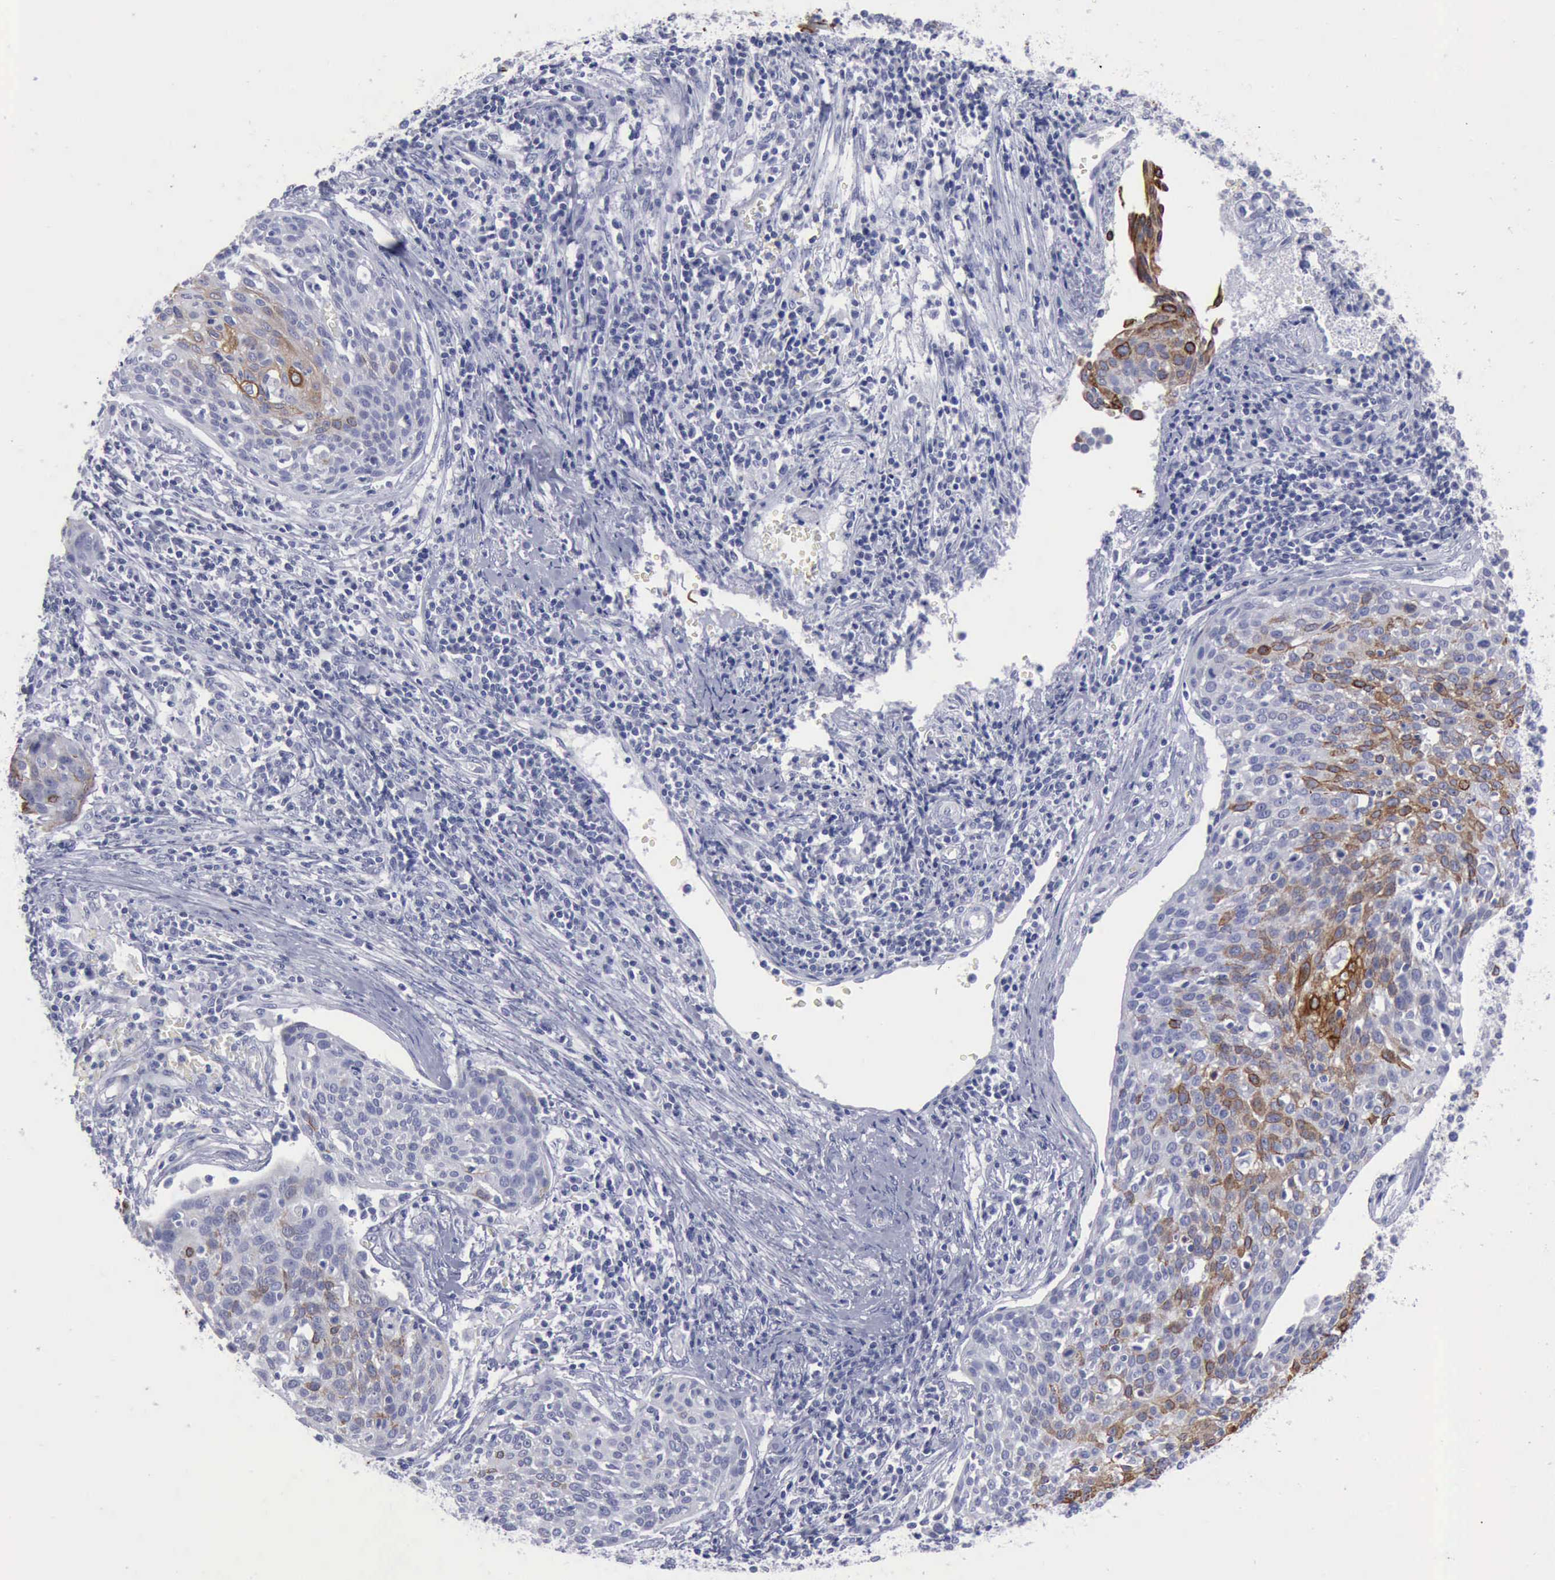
{"staining": {"intensity": "moderate", "quantity": "25%-75%", "location": "cytoplasmic/membranous"}, "tissue": "cervical cancer", "cell_type": "Tumor cells", "image_type": "cancer", "snomed": [{"axis": "morphology", "description": "Squamous cell carcinoma, NOS"}, {"axis": "topography", "description": "Cervix"}], "caption": "Cervical cancer stained with DAB IHC displays medium levels of moderate cytoplasmic/membranous staining in approximately 25%-75% of tumor cells. The staining is performed using DAB (3,3'-diaminobenzidine) brown chromogen to label protein expression. The nuclei are counter-stained blue using hematoxylin.", "gene": "KRT13", "patient": {"sex": "female", "age": 38}}